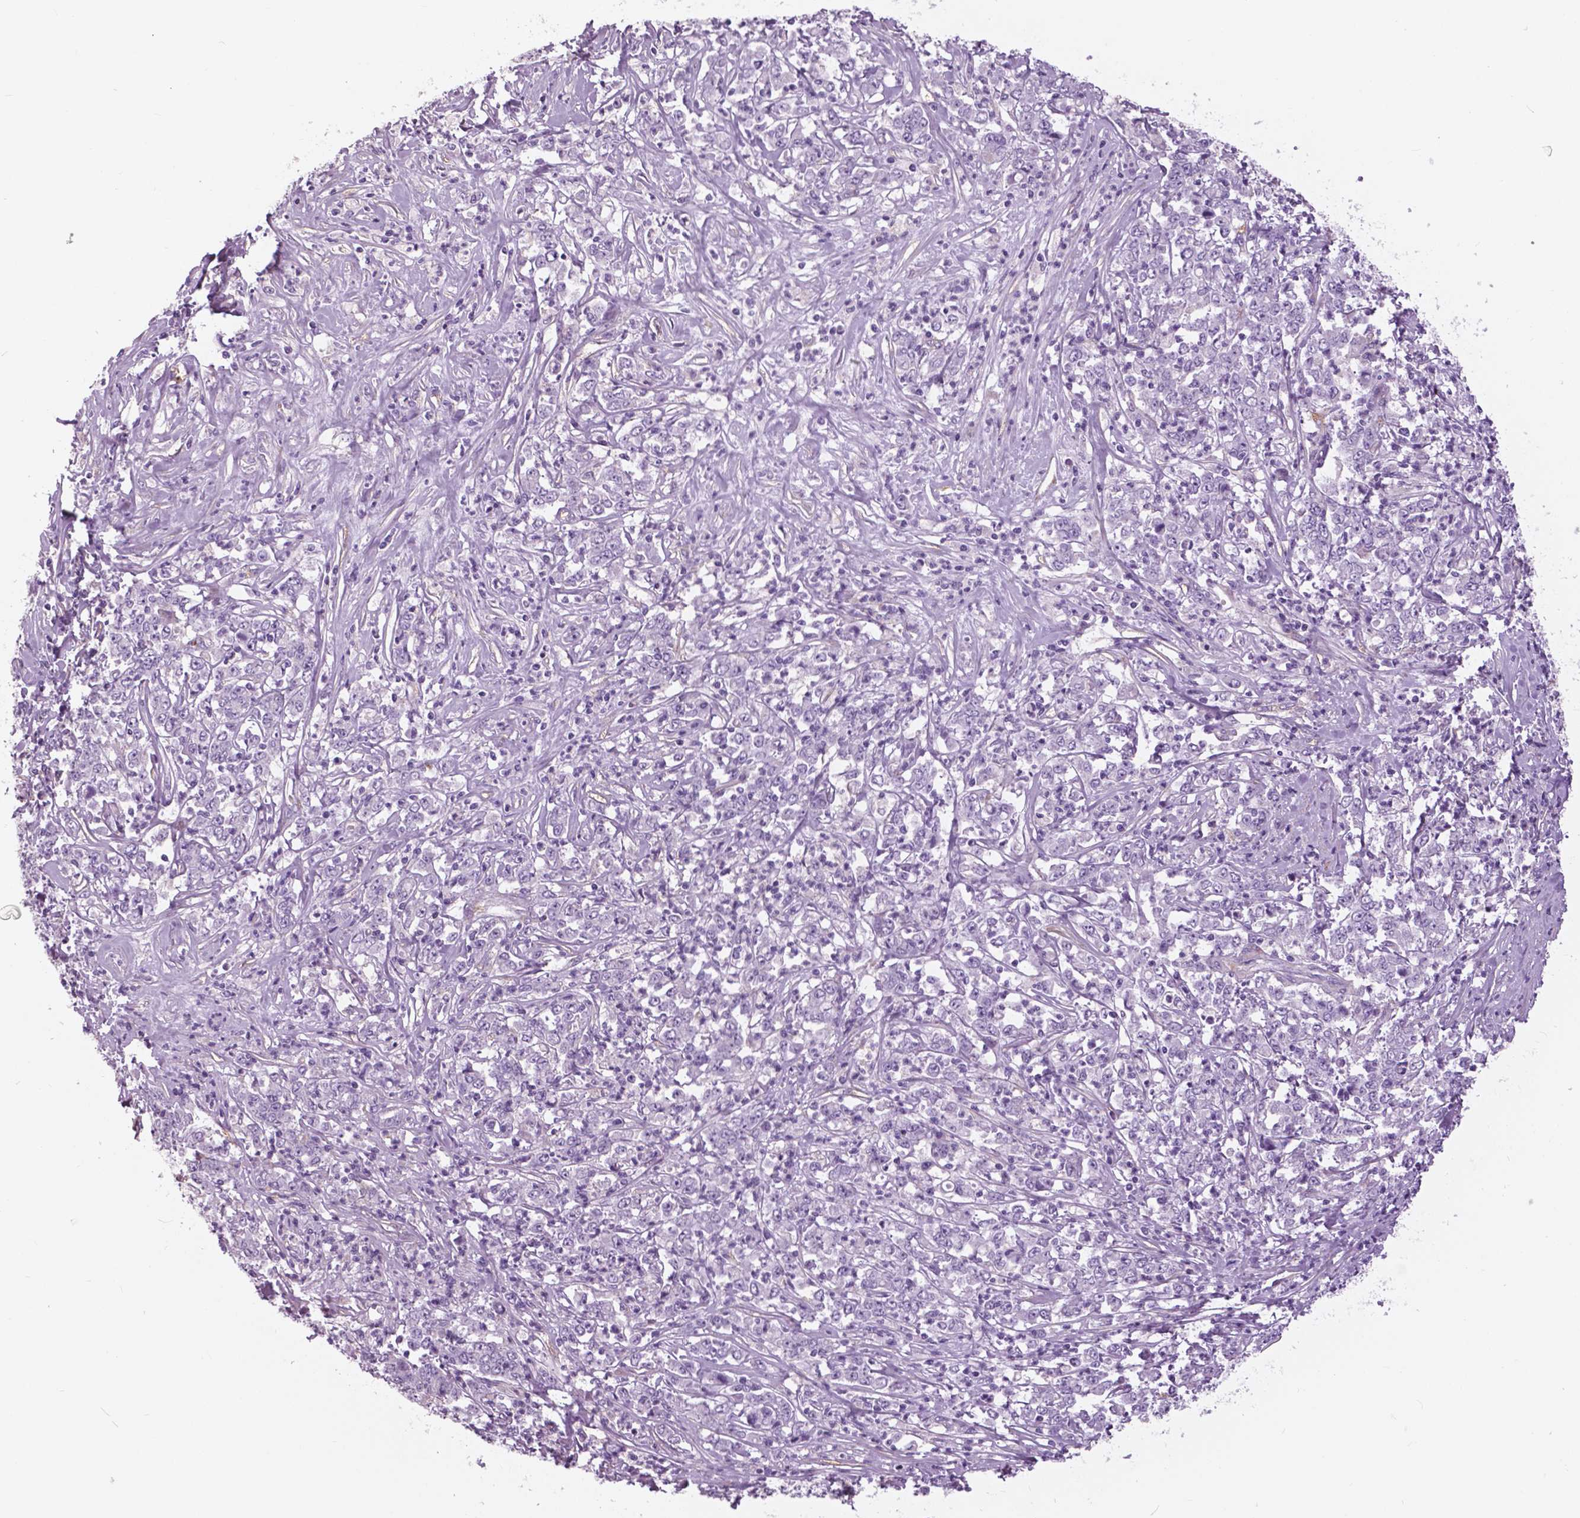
{"staining": {"intensity": "negative", "quantity": "none", "location": "none"}, "tissue": "stomach cancer", "cell_type": "Tumor cells", "image_type": "cancer", "snomed": [{"axis": "morphology", "description": "Adenocarcinoma, NOS"}, {"axis": "topography", "description": "Stomach, lower"}], "caption": "An image of stomach adenocarcinoma stained for a protein reveals no brown staining in tumor cells. The staining was performed using DAB (3,3'-diaminobenzidine) to visualize the protein expression in brown, while the nuclei were stained in blue with hematoxylin (Magnification: 20x).", "gene": "SERPINI1", "patient": {"sex": "female", "age": 71}}